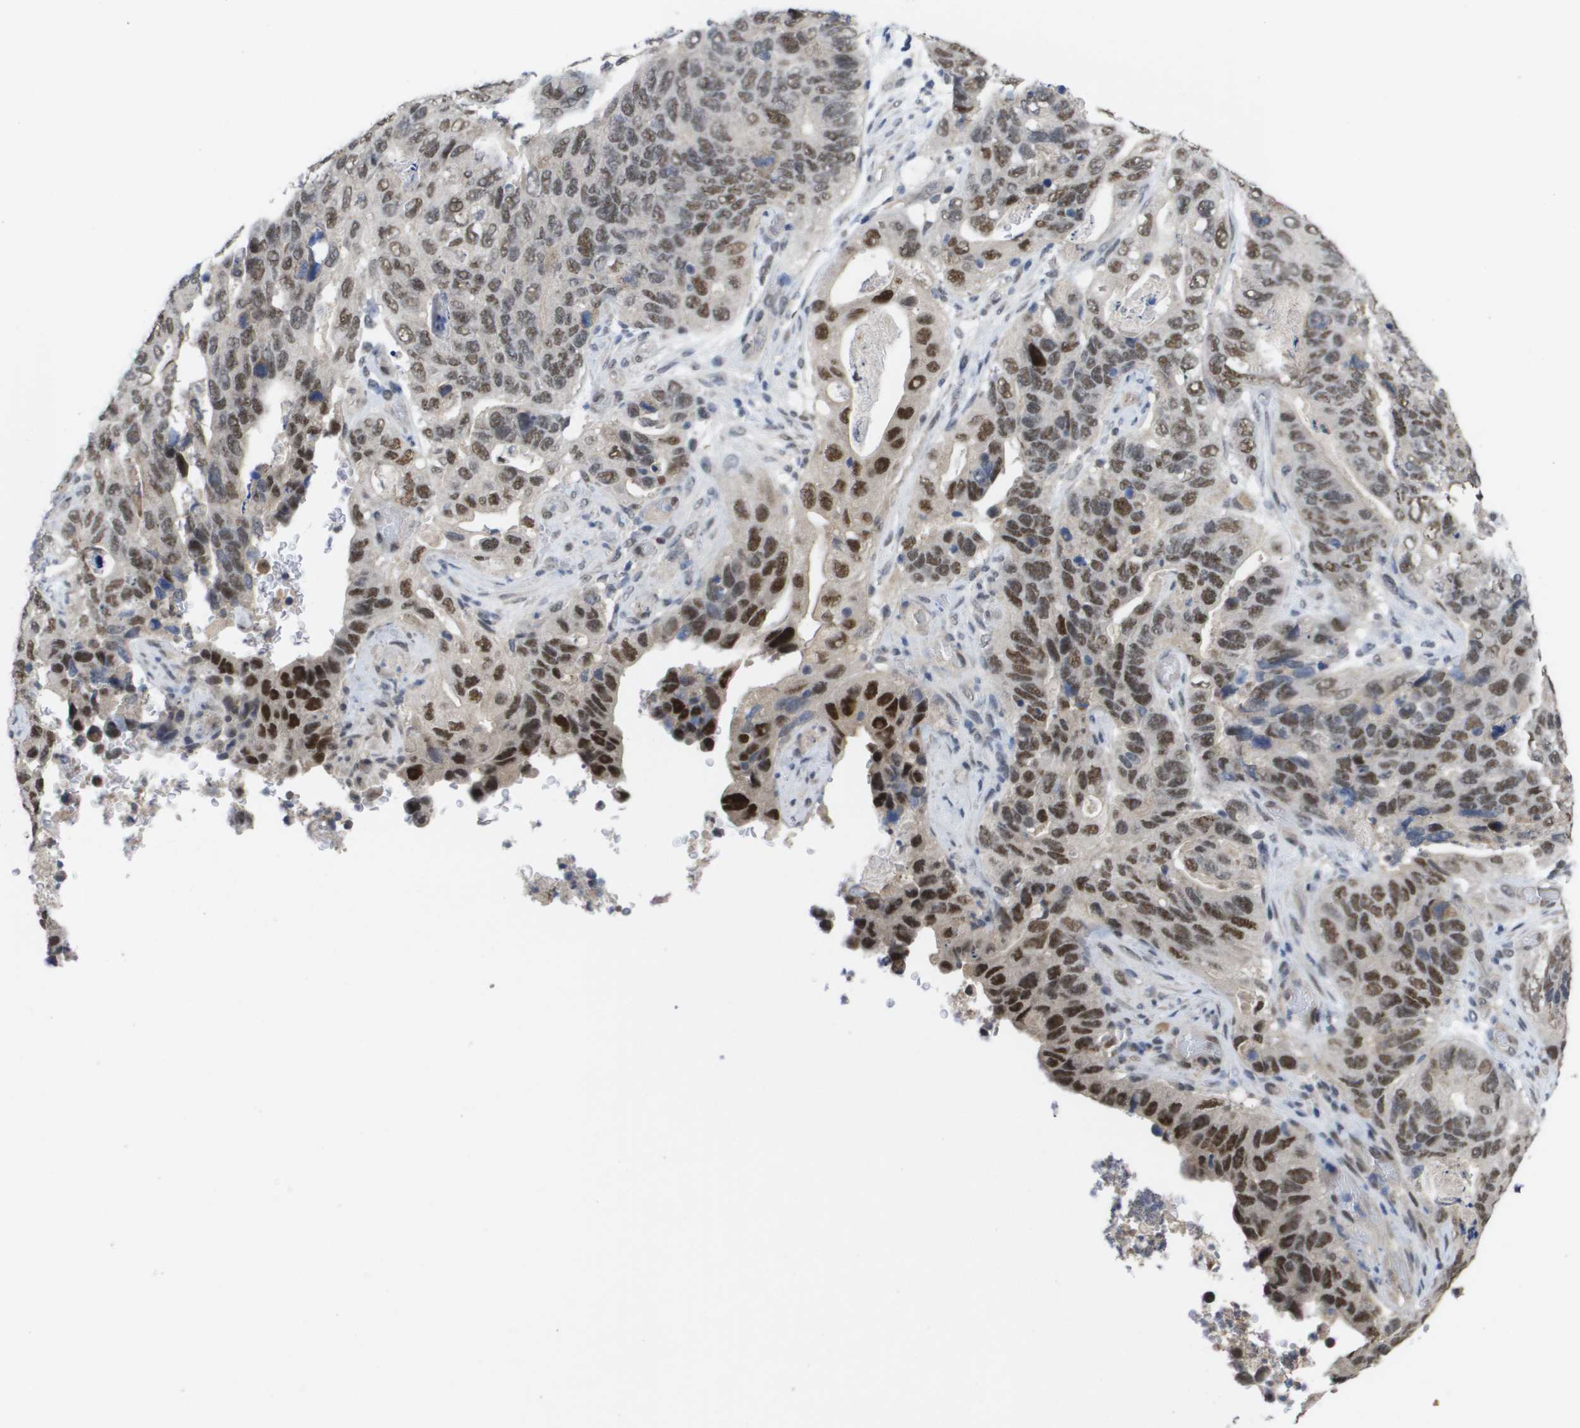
{"staining": {"intensity": "strong", "quantity": "25%-75%", "location": "nuclear"}, "tissue": "stomach cancer", "cell_type": "Tumor cells", "image_type": "cancer", "snomed": [{"axis": "morphology", "description": "Adenocarcinoma, NOS"}, {"axis": "topography", "description": "Stomach"}], "caption": "High-magnification brightfield microscopy of adenocarcinoma (stomach) stained with DAB (3,3'-diaminobenzidine) (brown) and counterstained with hematoxylin (blue). tumor cells exhibit strong nuclear expression is identified in about25%-75% of cells.", "gene": "AMBRA1", "patient": {"sex": "female", "age": 89}}